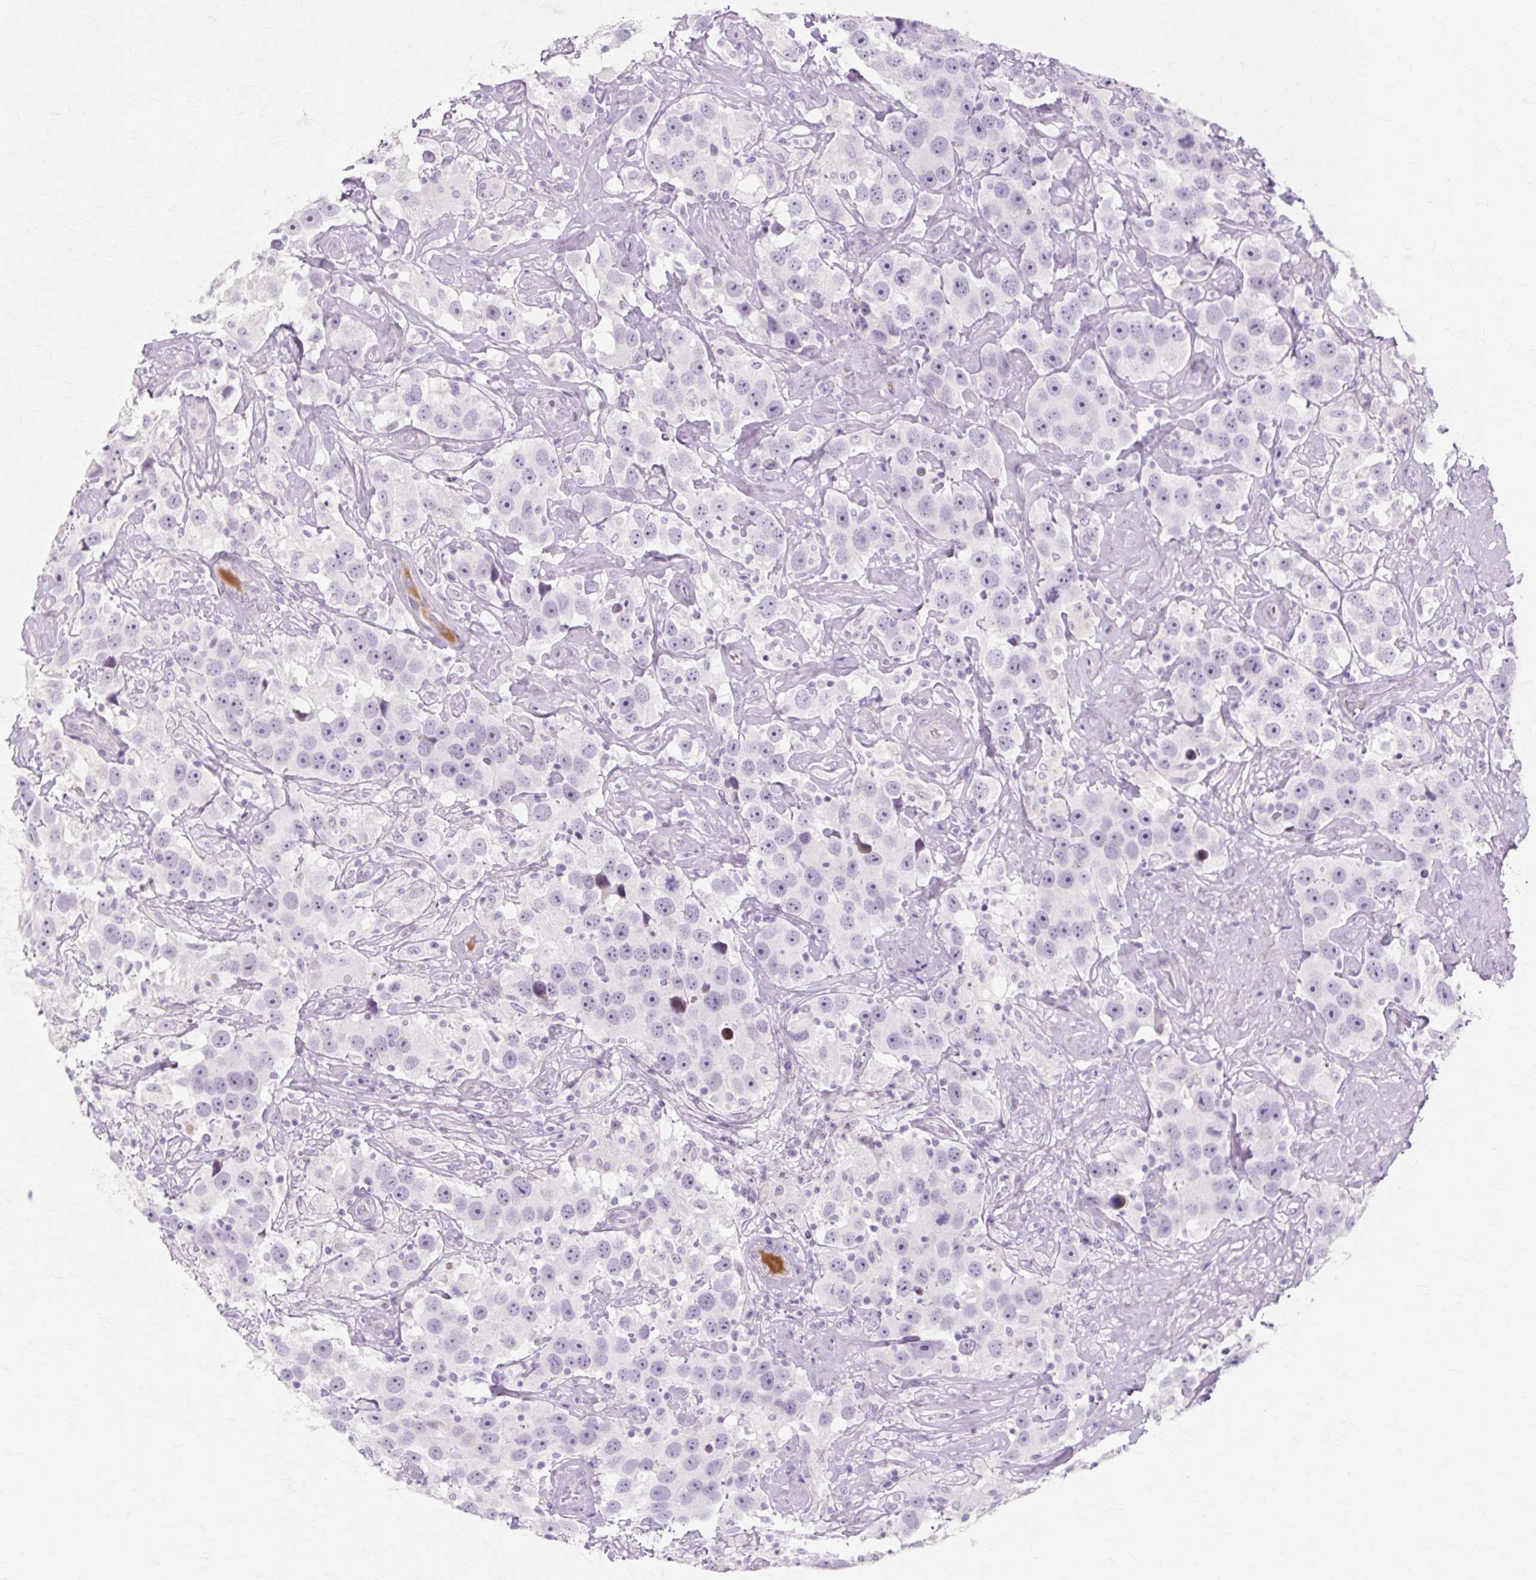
{"staining": {"intensity": "negative", "quantity": "none", "location": "none"}, "tissue": "testis cancer", "cell_type": "Tumor cells", "image_type": "cancer", "snomed": [{"axis": "morphology", "description": "Seminoma, NOS"}, {"axis": "topography", "description": "Testis"}], "caption": "Tumor cells show no significant expression in testis cancer. (Brightfield microscopy of DAB immunohistochemistry (IHC) at high magnification).", "gene": "IRX2", "patient": {"sex": "male", "age": 49}}